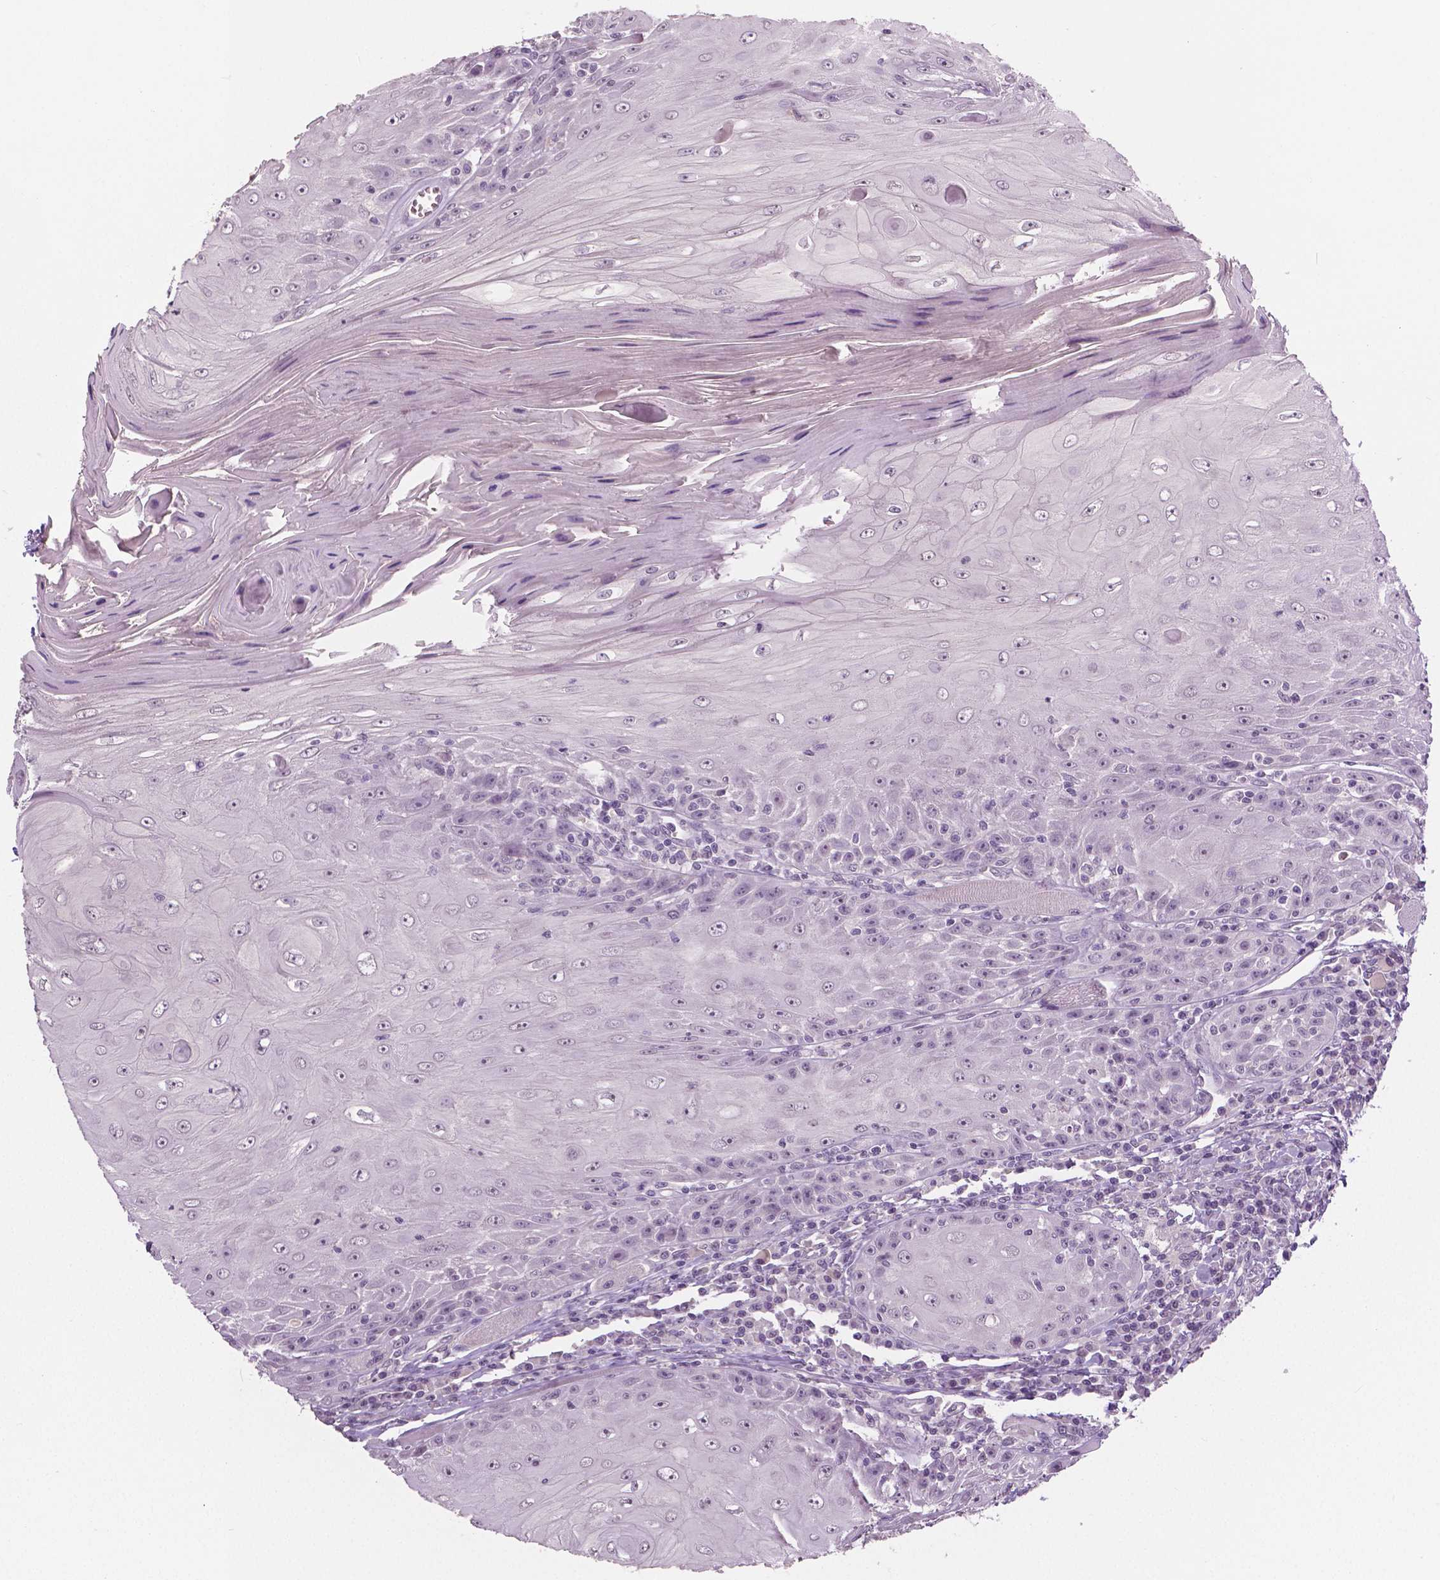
{"staining": {"intensity": "negative", "quantity": "none", "location": "none"}, "tissue": "head and neck cancer", "cell_type": "Tumor cells", "image_type": "cancer", "snomed": [{"axis": "morphology", "description": "Squamous cell carcinoma, NOS"}, {"axis": "topography", "description": "Head-Neck"}], "caption": "Immunohistochemistry (IHC) histopathology image of human head and neck squamous cell carcinoma stained for a protein (brown), which reveals no expression in tumor cells. (Brightfield microscopy of DAB immunohistochemistry (IHC) at high magnification).", "gene": "NECAB1", "patient": {"sex": "male", "age": 52}}